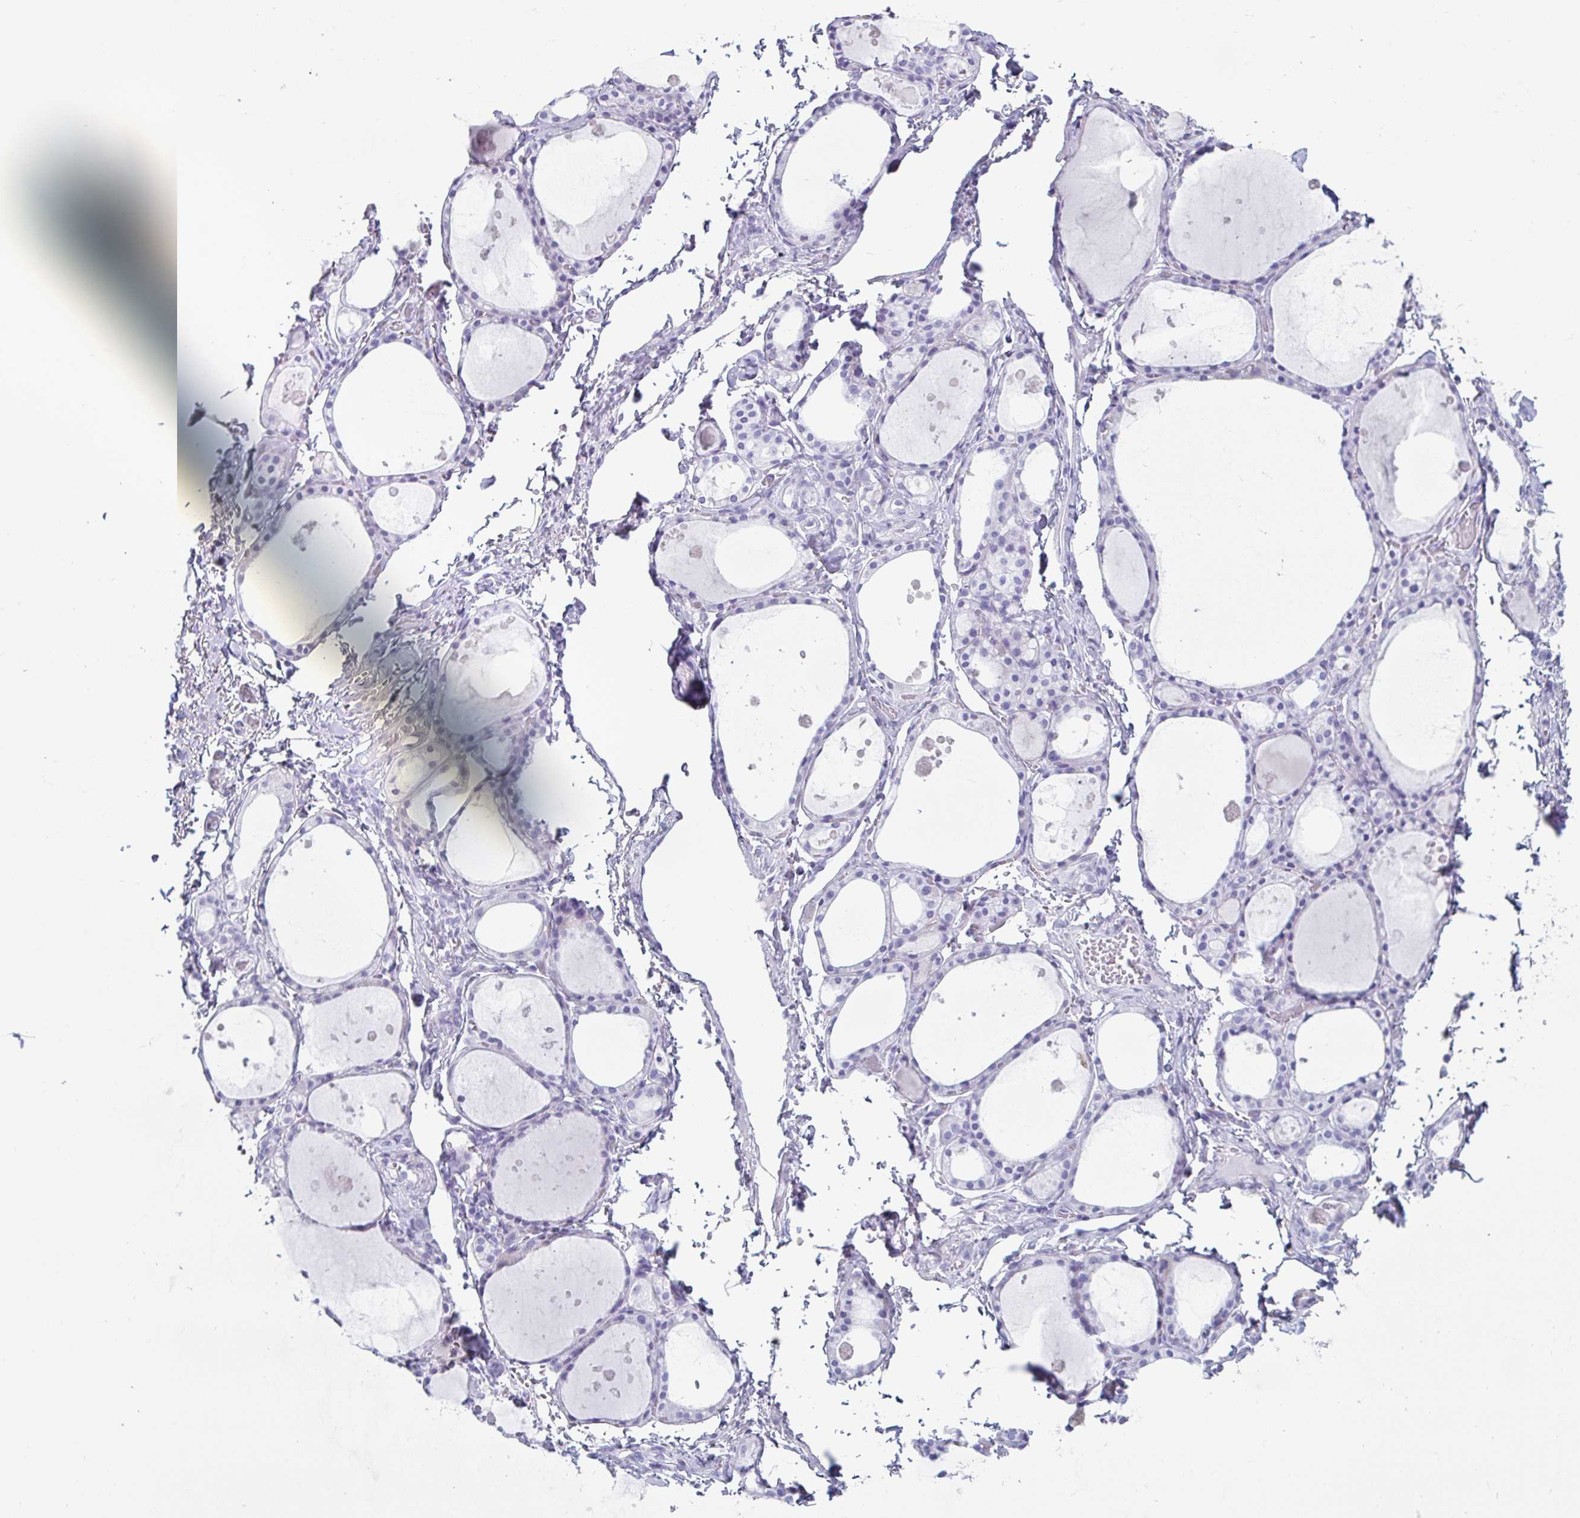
{"staining": {"intensity": "negative", "quantity": "none", "location": "none"}, "tissue": "thyroid gland", "cell_type": "Glandular cells", "image_type": "normal", "snomed": [{"axis": "morphology", "description": "Normal tissue, NOS"}, {"axis": "topography", "description": "Thyroid gland"}], "caption": "High magnification brightfield microscopy of normal thyroid gland stained with DAB (3,3'-diaminobenzidine) (brown) and counterstained with hematoxylin (blue): glandular cells show no significant expression.", "gene": "CREG2", "patient": {"sex": "male", "age": 68}}